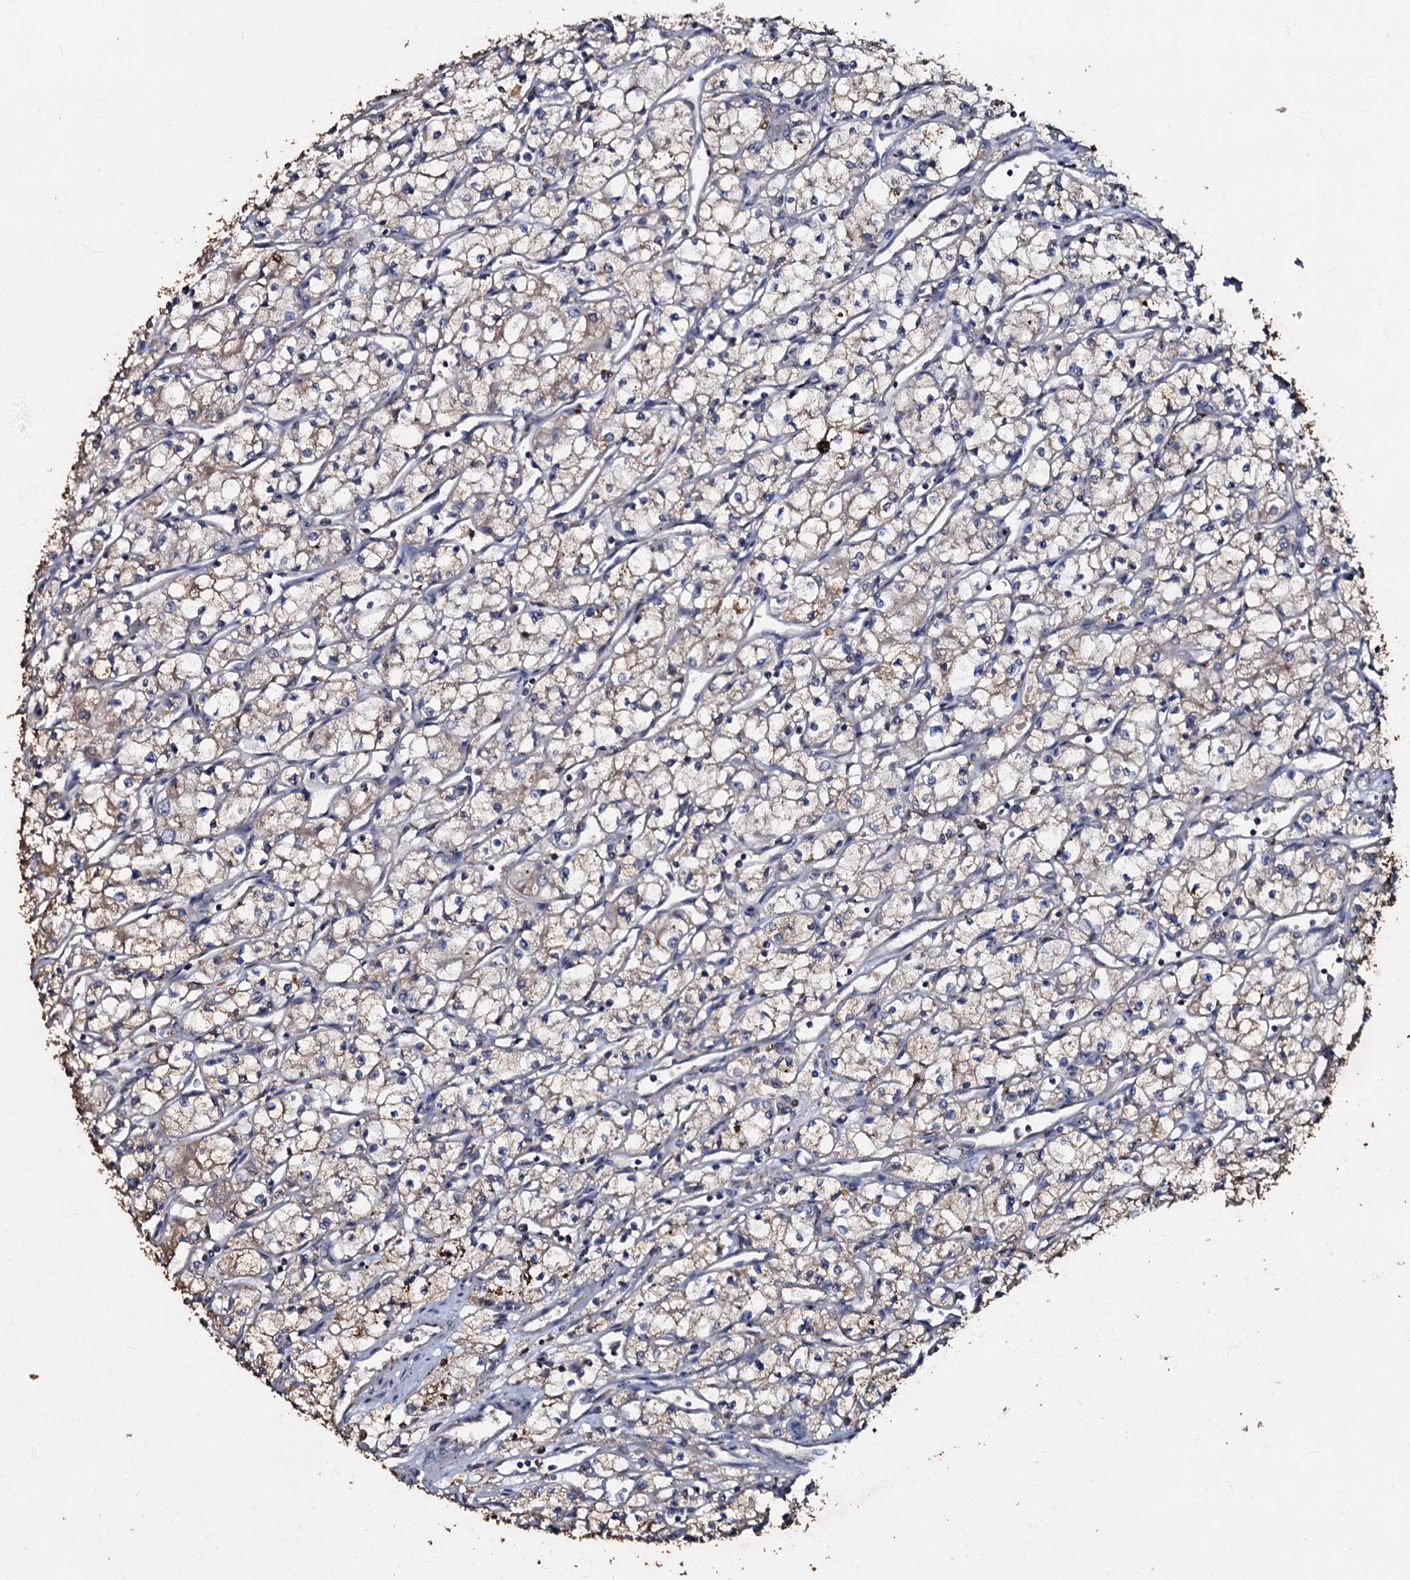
{"staining": {"intensity": "weak", "quantity": "25%-75%", "location": "cytoplasmic/membranous"}, "tissue": "renal cancer", "cell_type": "Tumor cells", "image_type": "cancer", "snomed": [{"axis": "morphology", "description": "Adenocarcinoma, NOS"}, {"axis": "topography", "description": "Kidney"}], "caption": "Renal cancer stained with immunohistochemistry reveals weak cytoplasmic/membranous positivity in about 25%-75% of tumor cells.", "gene": "MANSC4", "patient": {"sex": "male", "age": 59}}